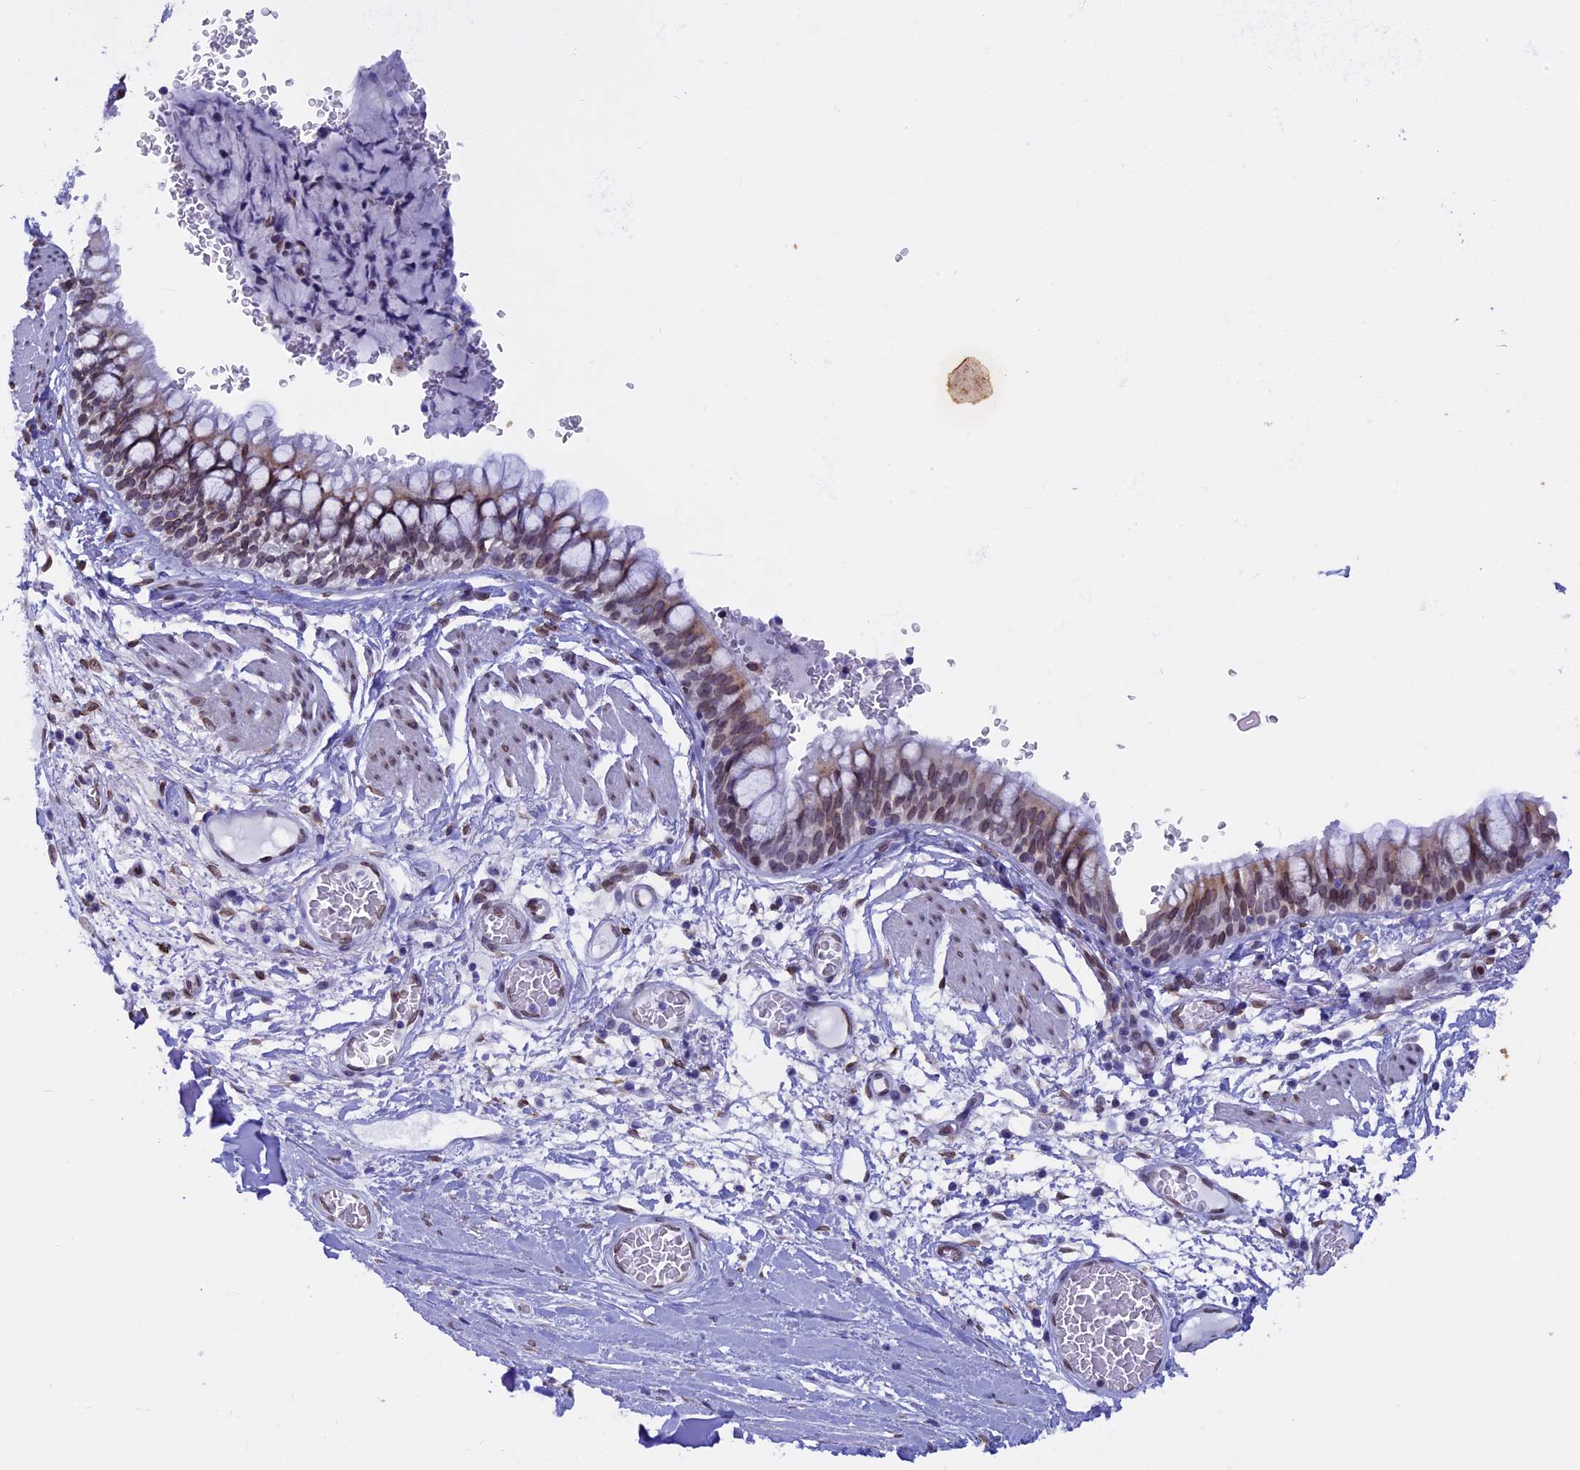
{"staining": {"intensity": "weak", "quantity": "25%-75%", "location": "cytoplasmic/membranous,nuclear"}, "tissue": "bronchus", "cell_type": "Respiratory epithelial cells", "image_type": "normal", "snomed": [{"axis": "morphology", "description": "Normal tissue, NOS"}, {"axis": "topography", "description": "Cartilage tissue"}, {"axis": "topography", "description": "Bronchus"}], "caption": "Protein staining of benign bronchus demonstrates weak cytoplasmic/membranous,nuclear positivity in about 25%-75% of respiratory epithelial cells.", "gene": "TMPRSS7", "patient": {"sex": "female", "age": 36}}